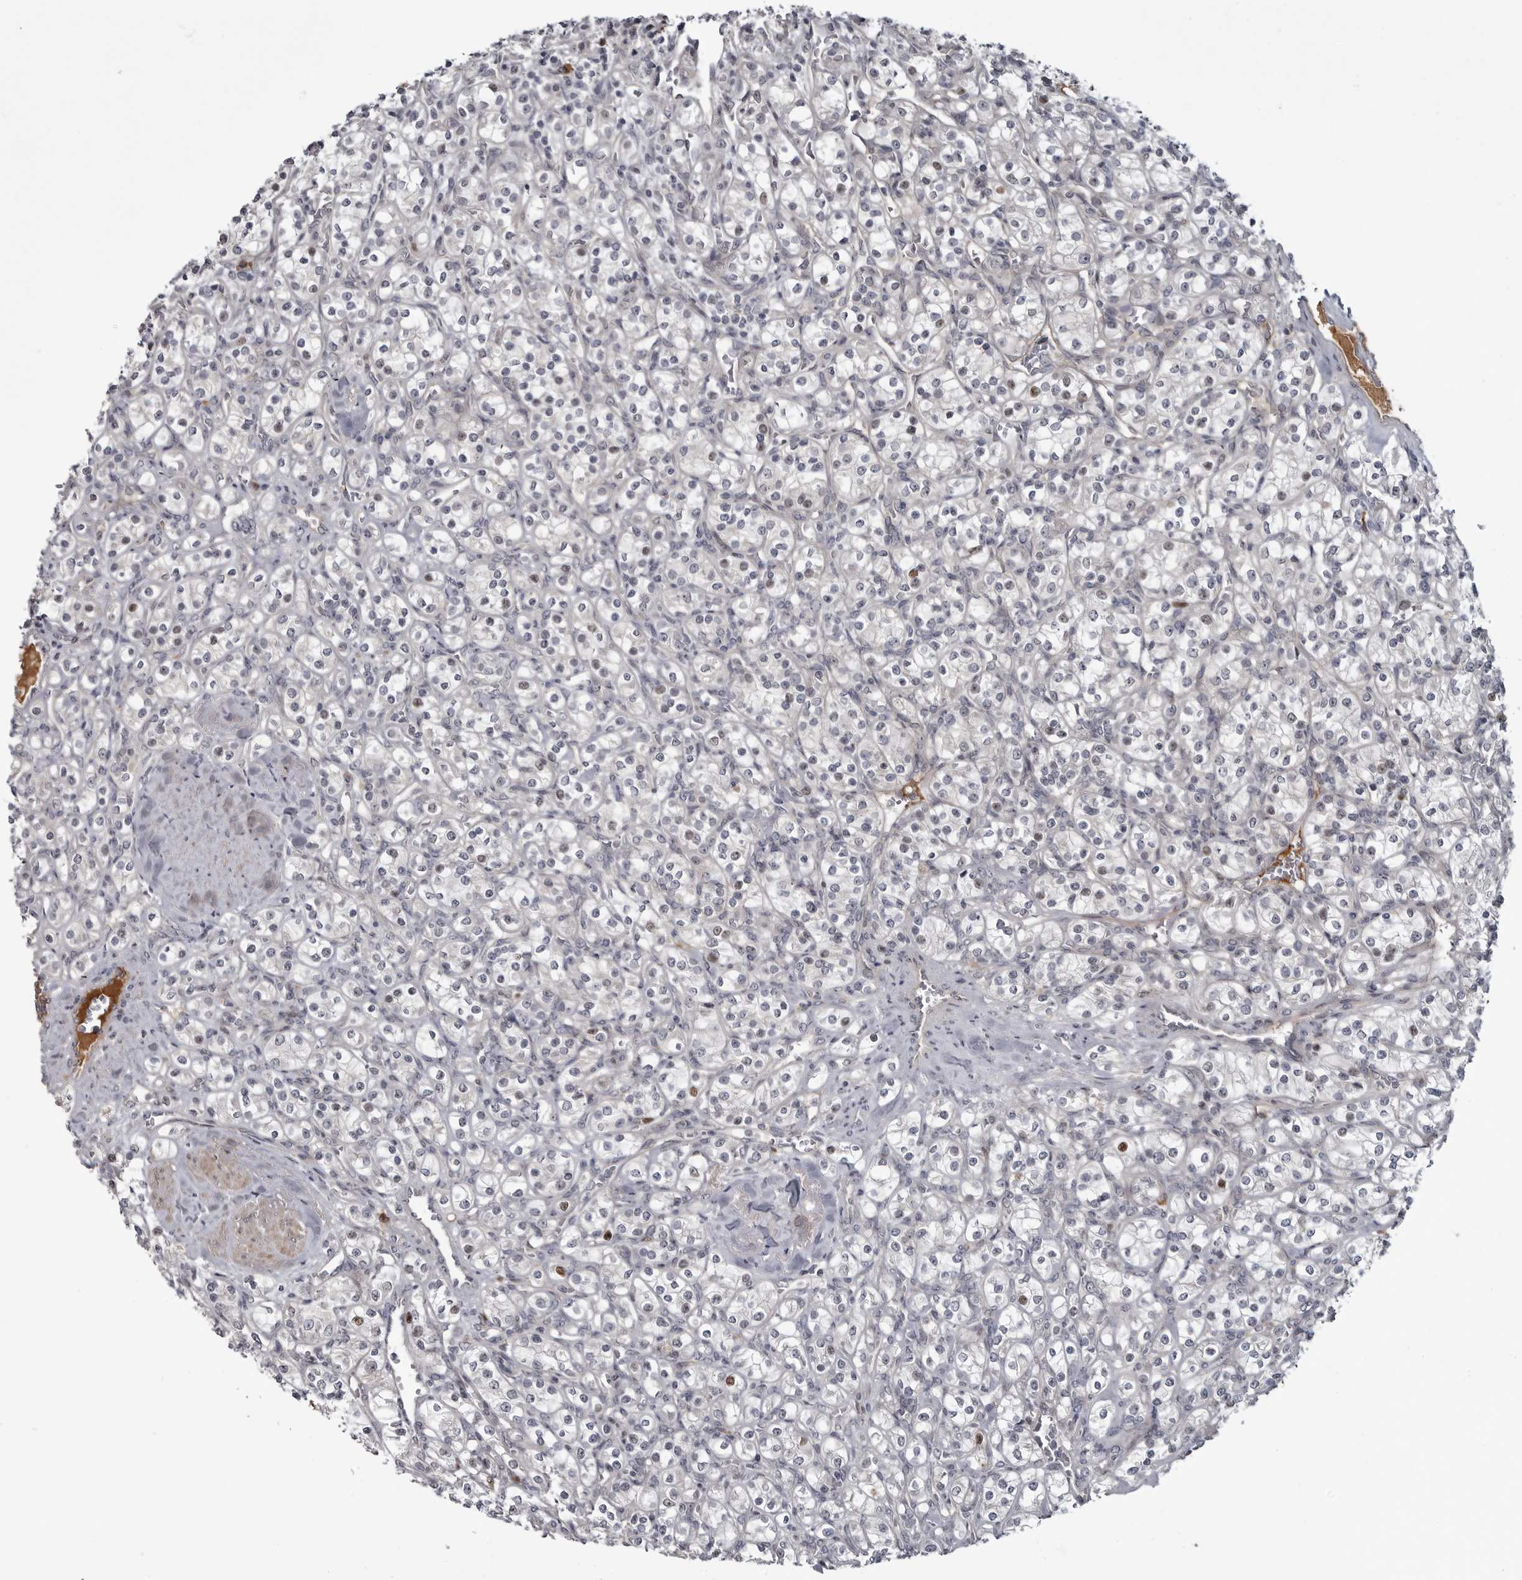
{"staining": {"intensity": "negative", "quantity": "none", "location": "none"}, "tissue": "renal cancer", "cell_type": "Tumor cells", "image_type": "cancer", "snomed": [{"axis": "morphology", "description": "Adenocarcinoma, NOS"}, {"axis": "topography", "description": "Kidney"}], "caption": "Image shows no protein staining in tumor cells of adenocarcinoma (renal) tissue.", "gene": "ZNF277", "patient": {"sex": "male", "age": 77}}